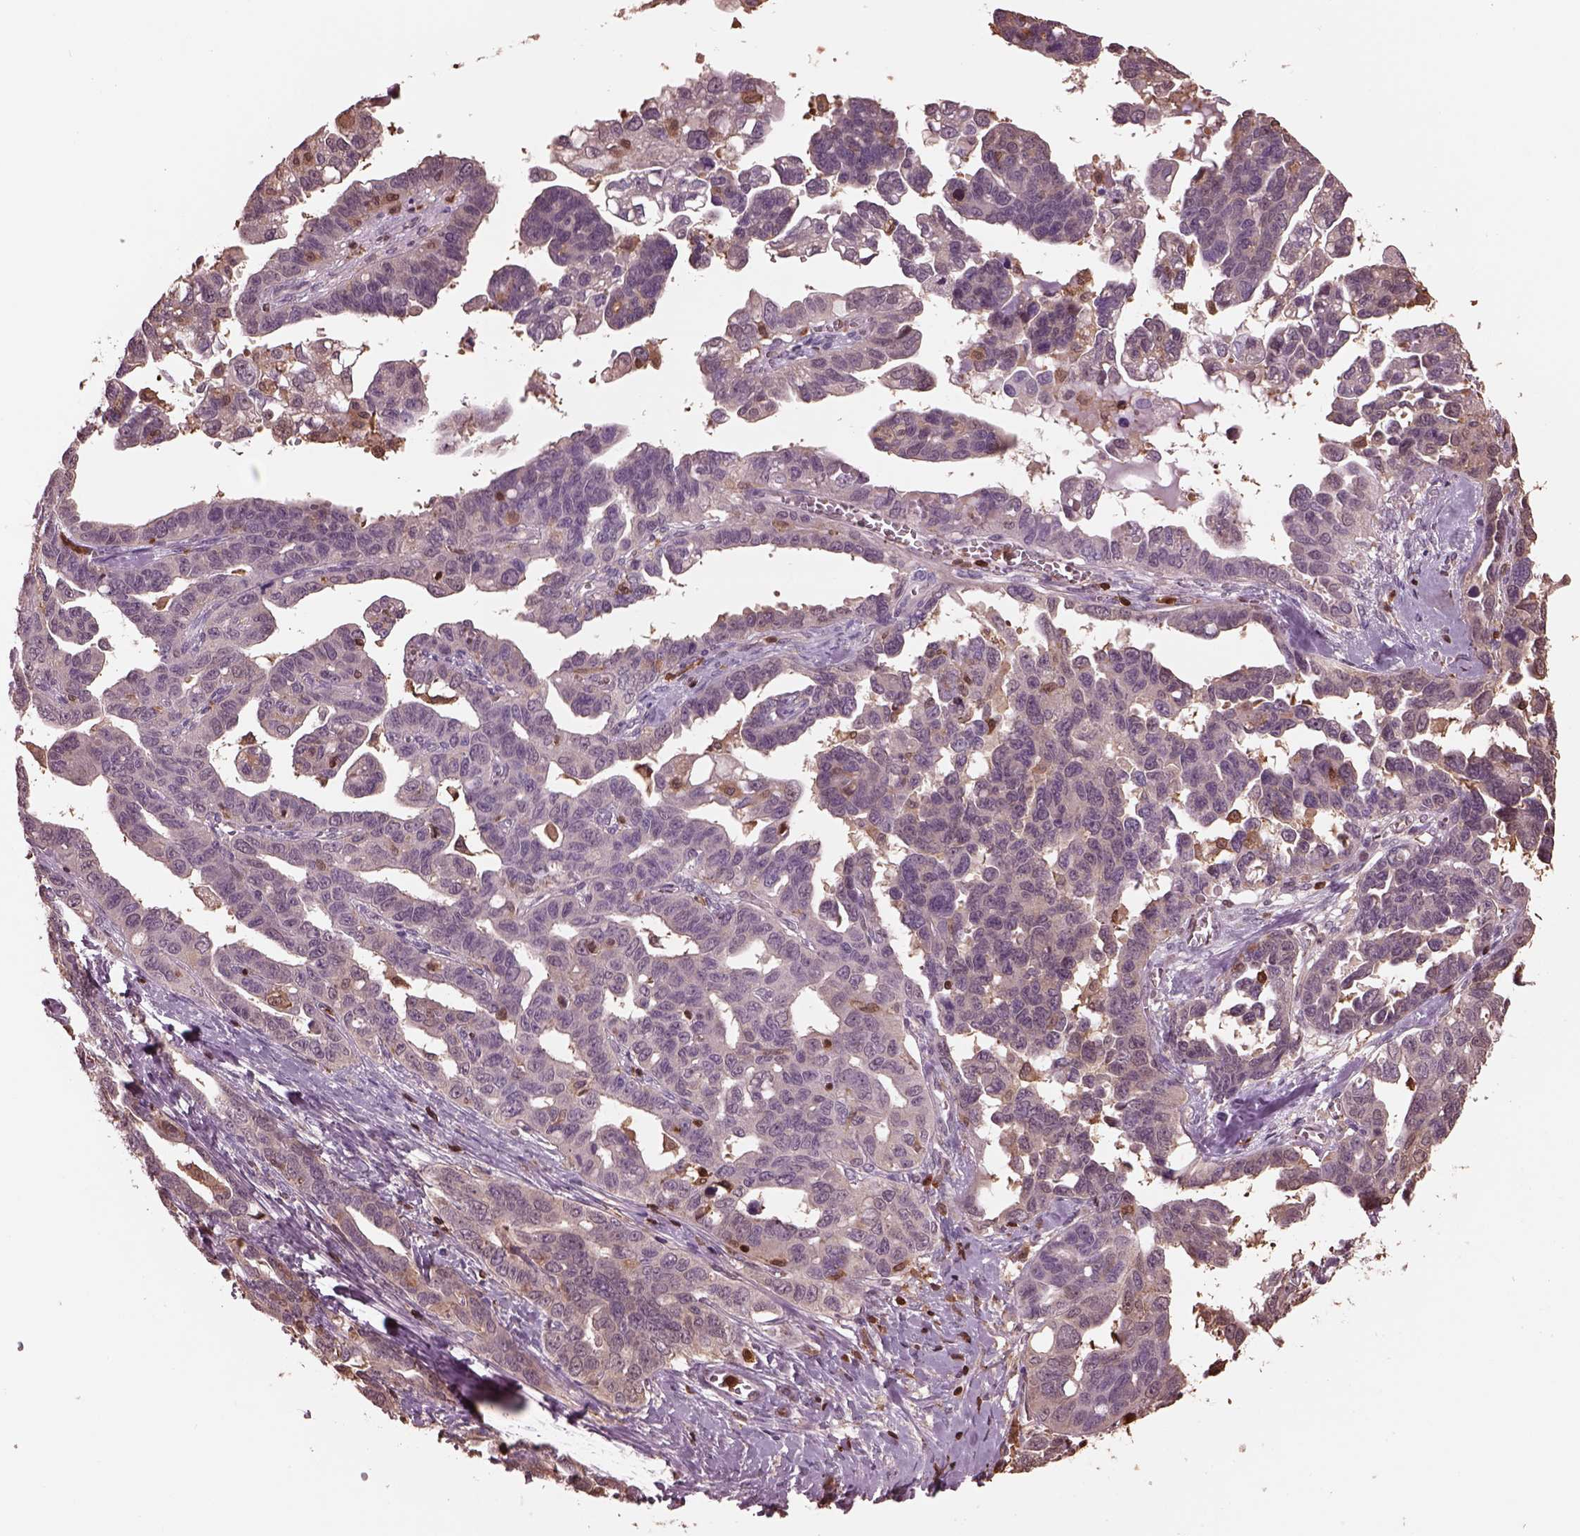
{"staining": {"intensity": "weak", "quantity": "<25%", "location": "cytoplasmic/membranous"}, "tissue": "ovarian cancer", "cell_type": "Tumor cells", "image_type": "cancer", "snomed": [{"axis": "morphology", "description": "Cystadenocarcinoma, serous, NOS"}, {"axis": "topography", "description": "Ovary"}], "caption": "Histopathology image shows no protein staining in tumor cells of ovarian cancer (serous cystadenocarcinoma) tissue. Brightfield microscopy of immunohistochemistry (IHC) stained with DAB (3,3'-diaminobenzidine) (brown) and hematoxylin (blue), captured at high magnification.", "gene": "IL31RA", "patient": {"sex": "female", "age": 69}}